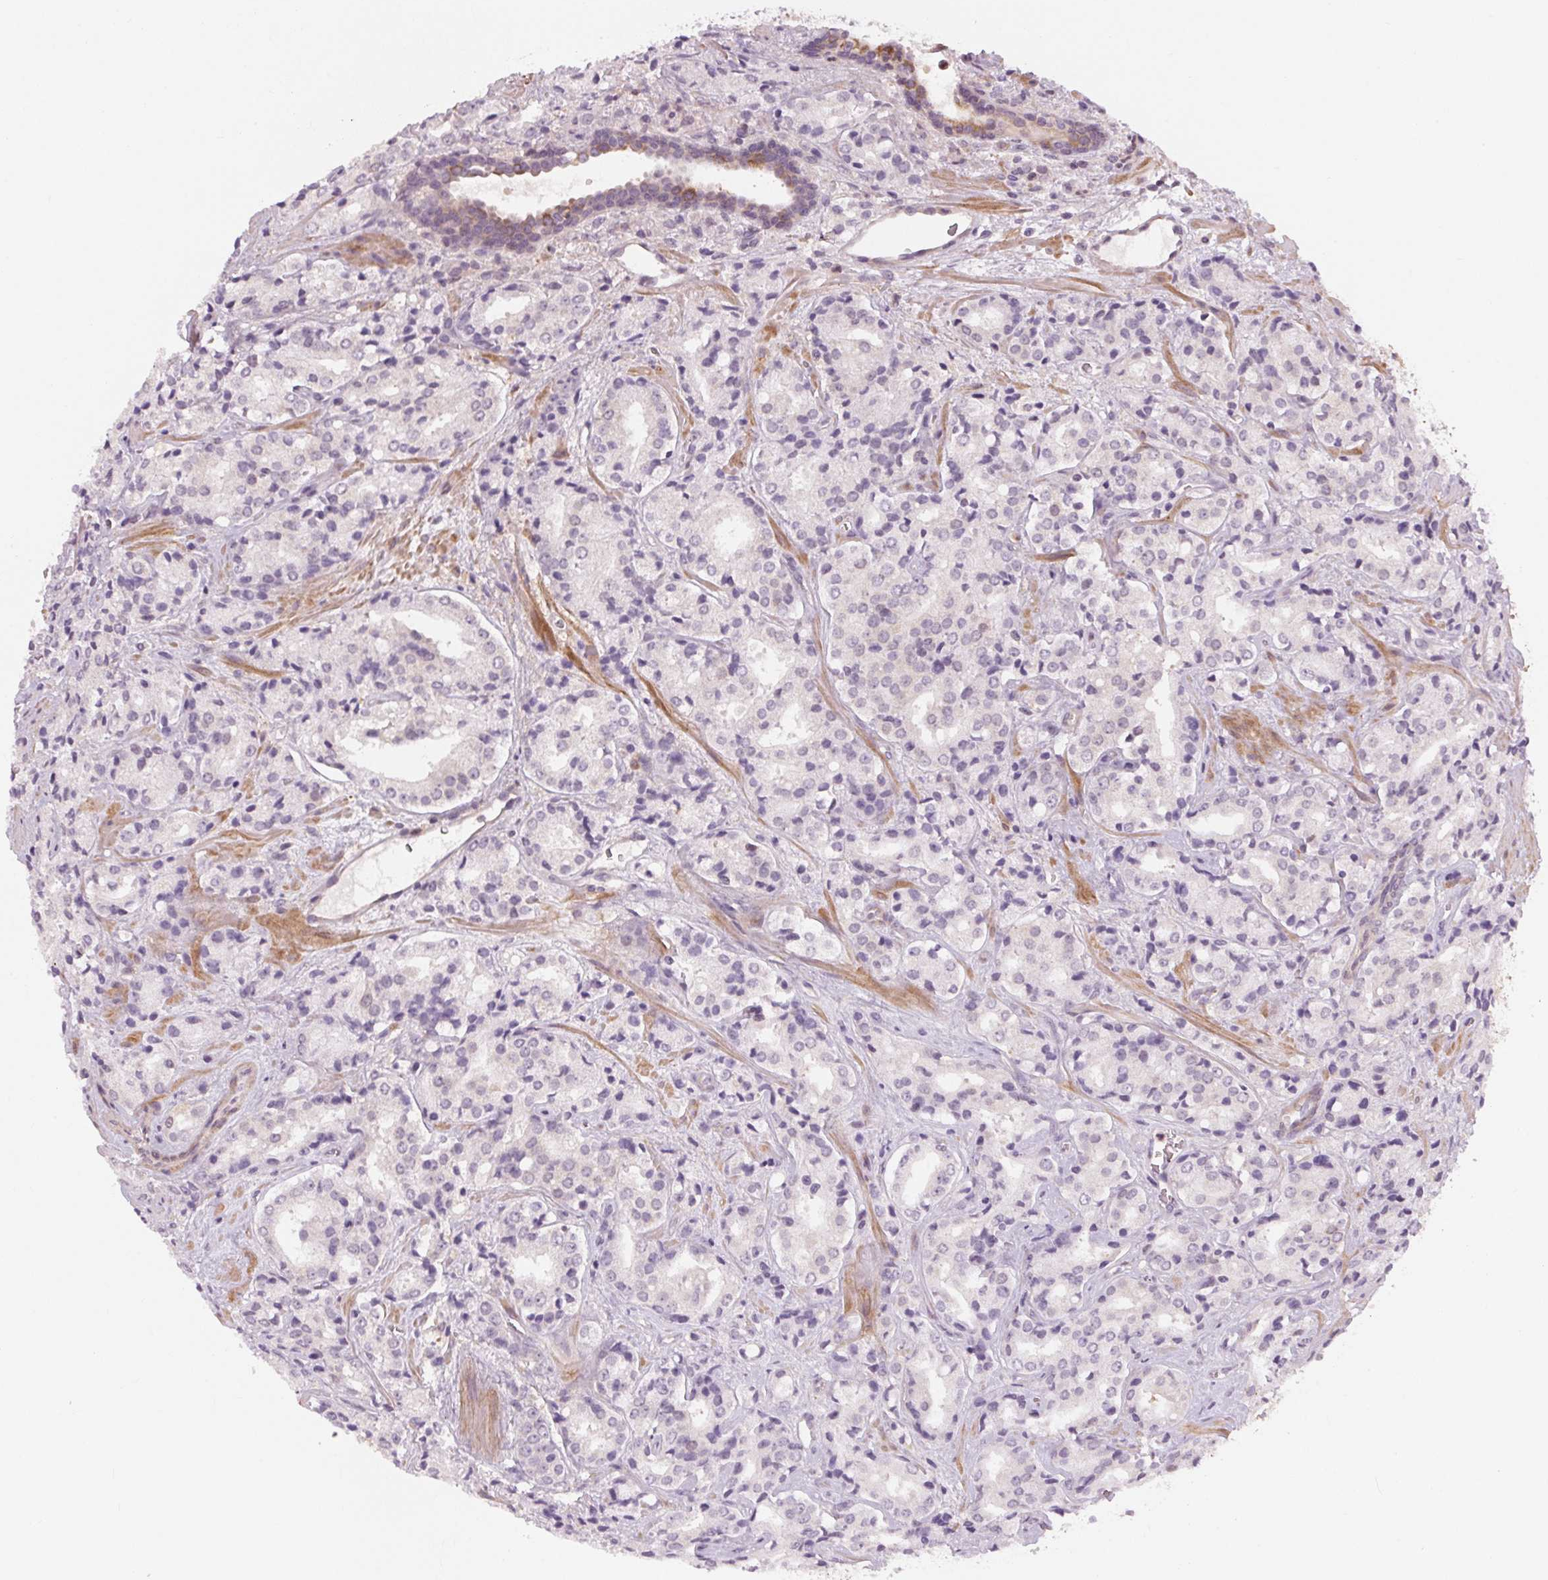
{"staining": {"intensity": "negative", "quantity": "none", "location": "none"}, "tissue": "prostate cancer", "cell_type": "Tumor cells", "image_type": "cancer", "snomed": [{"axis": "morphology", "description": "Adenocarcinoma, Low grade"}, {"axis": "topography", "description": "Prostate"}], "caption": "Prostate low-grade adenocarcinoma stained for a protein using IHC shows no positivity tumor cells.", "gene": "HHLA2", "patient": {"sex": "male", "age": 56}}